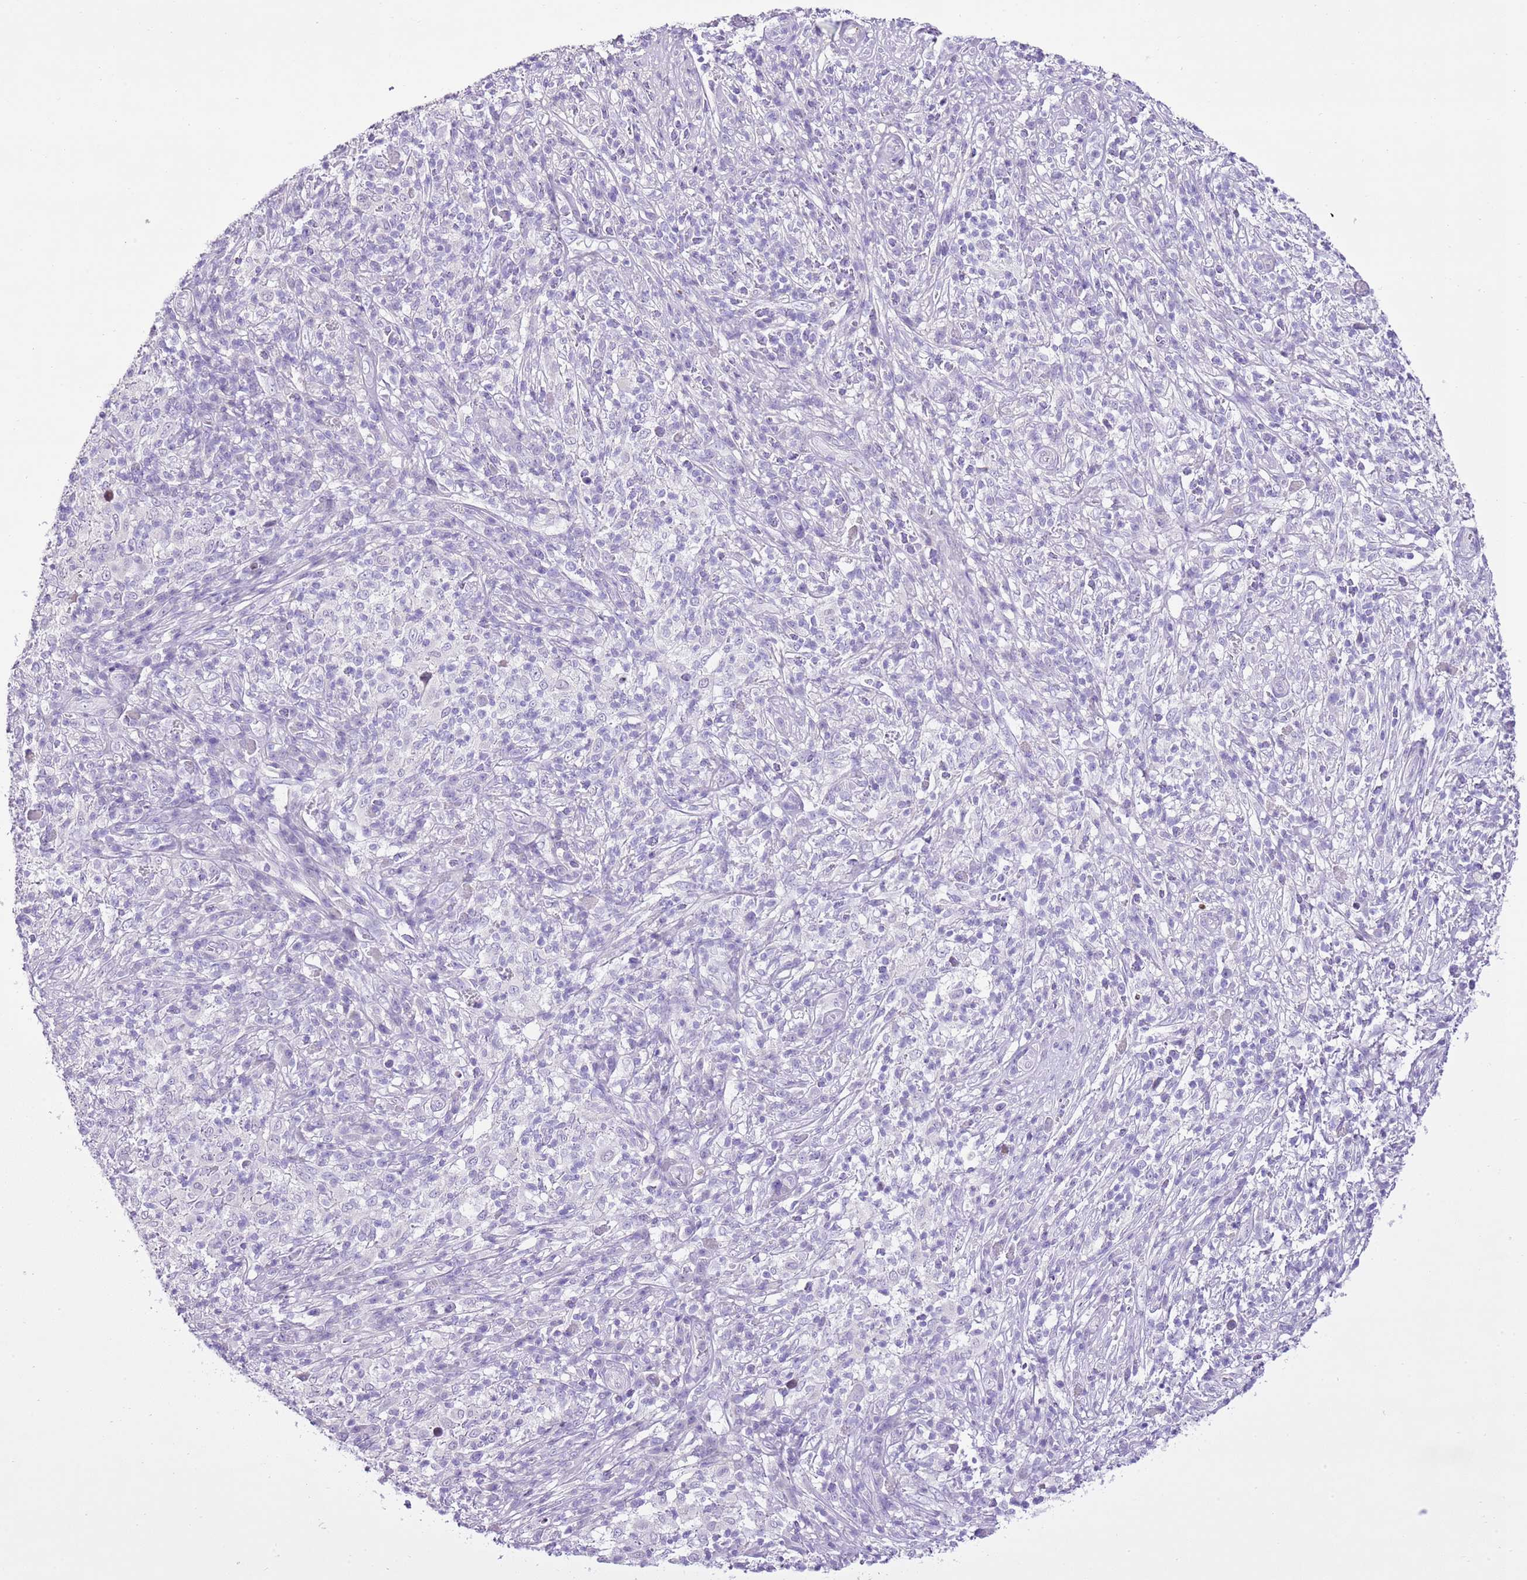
{"staining": {"intensity": "negative", "quantity": "none", "location": "none"}, "tissue": "melanoma", "cell_type": "Tumor cells", "image_type": "cancer", "snomed": [{"axis": "morphology", "description": "Malignant melanoma, NOS"}, {"axis": "topography", "description": "Skin"}], "caption": "Micrograph shows no significant protein positivity in tumor cells of malignant melanoma. Nuclei are stained in blue.", "gene": "XPO7", "patient": {"sex": "male", "age": 66}}